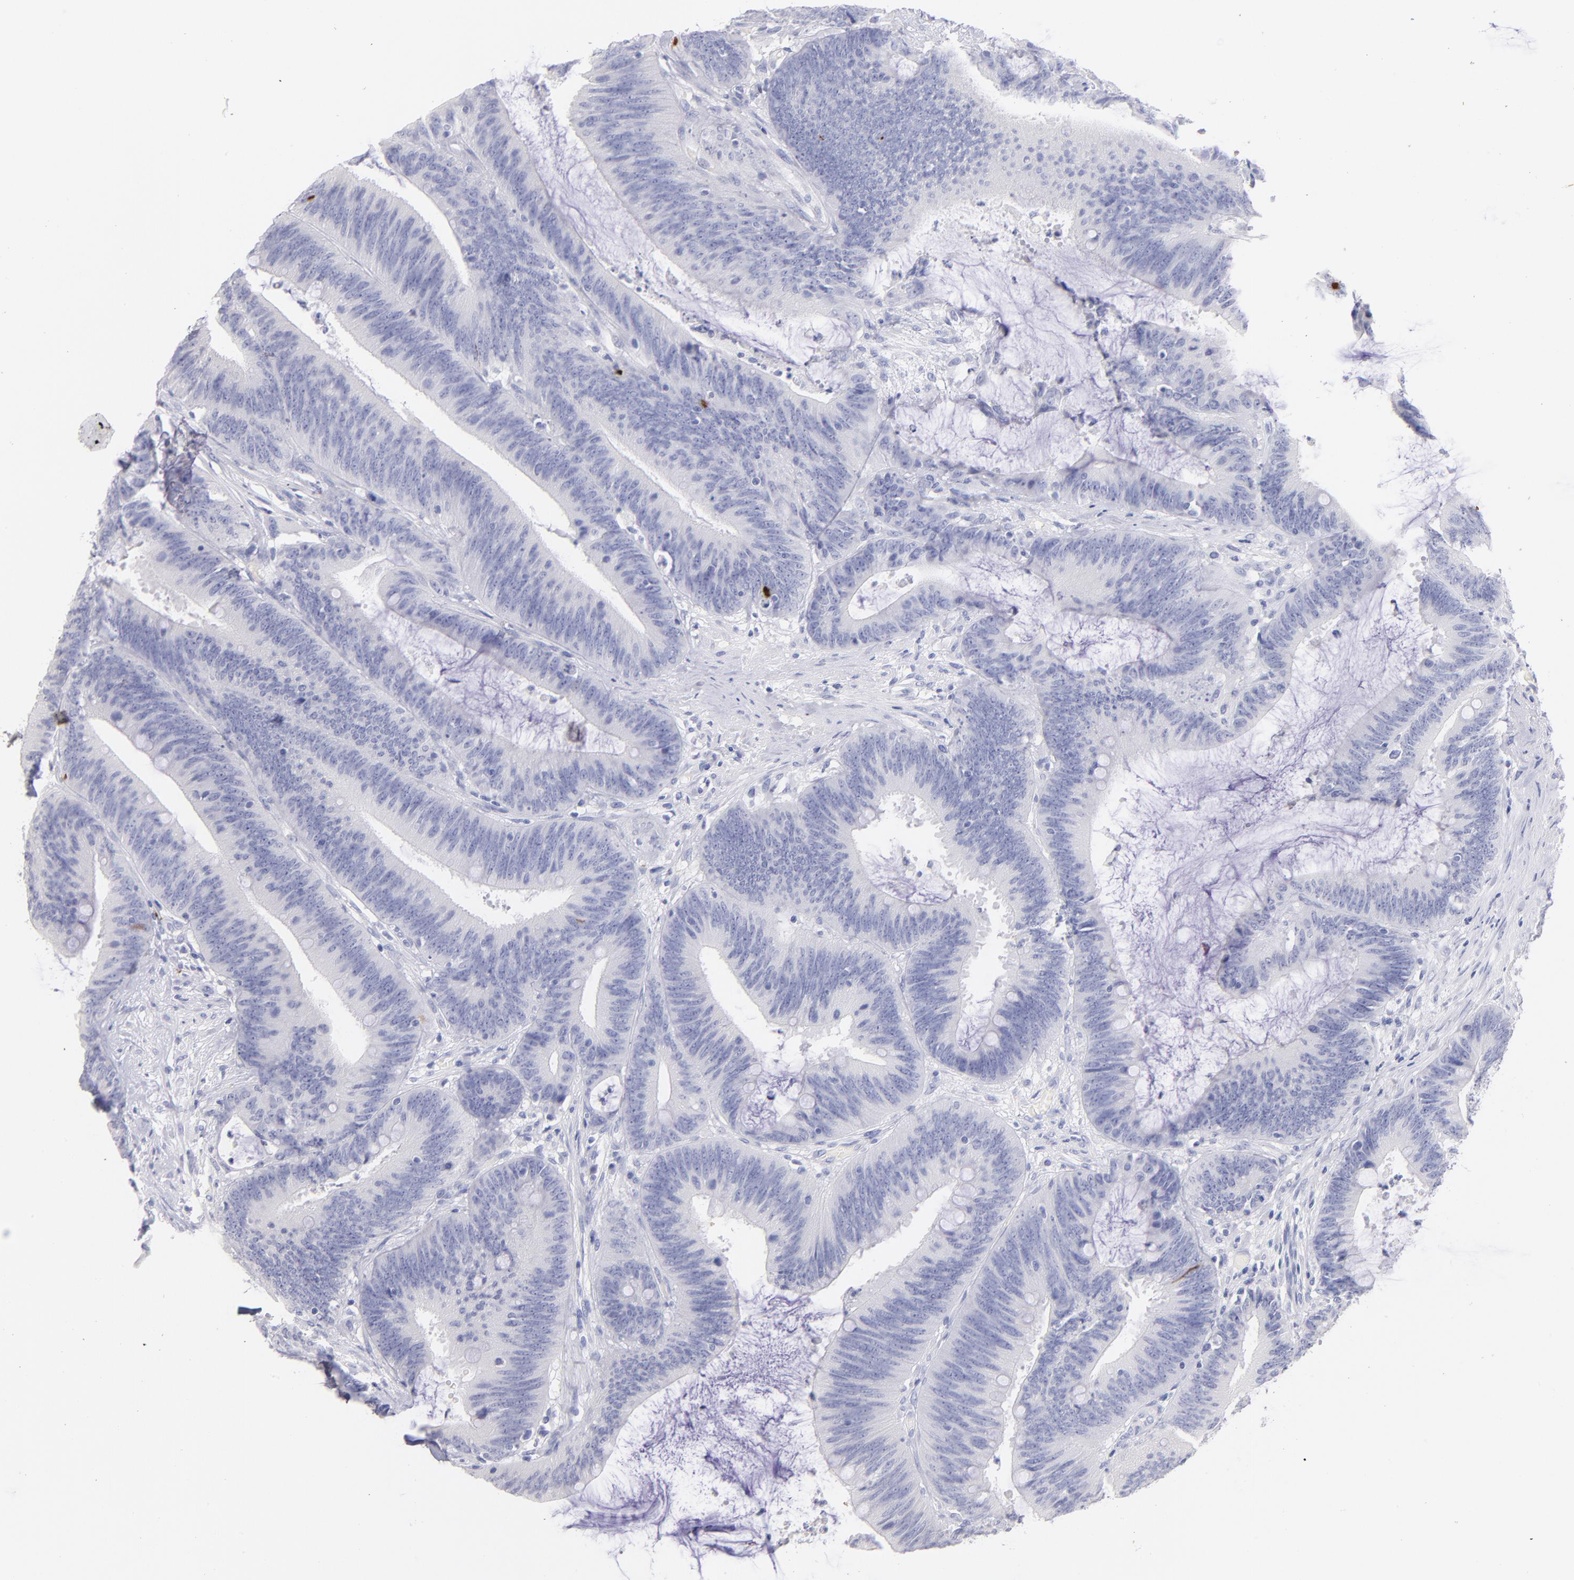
{"staining": {"intensity": "strong", "quantity": "<25%", "location": "cytoplasmic/membranous"}, "tissue": "colorectal cancer", "cell_type": "Tumor cells", "image_type": "cancer", "snomed": [{"axis": "morphology", "description": "Adenocarcinoma, NOS"}, {"axis": "topography", "description": "Rectum"}], "caption": "Colorectal adenocarcinoma was stained to show a protein in brown. There is medium levels of strong cytoplasmic/membranous expression in approximately <25% of tumor cells.", "gene": "SCGN", "patient": {"sex": "female", "age": 66}}